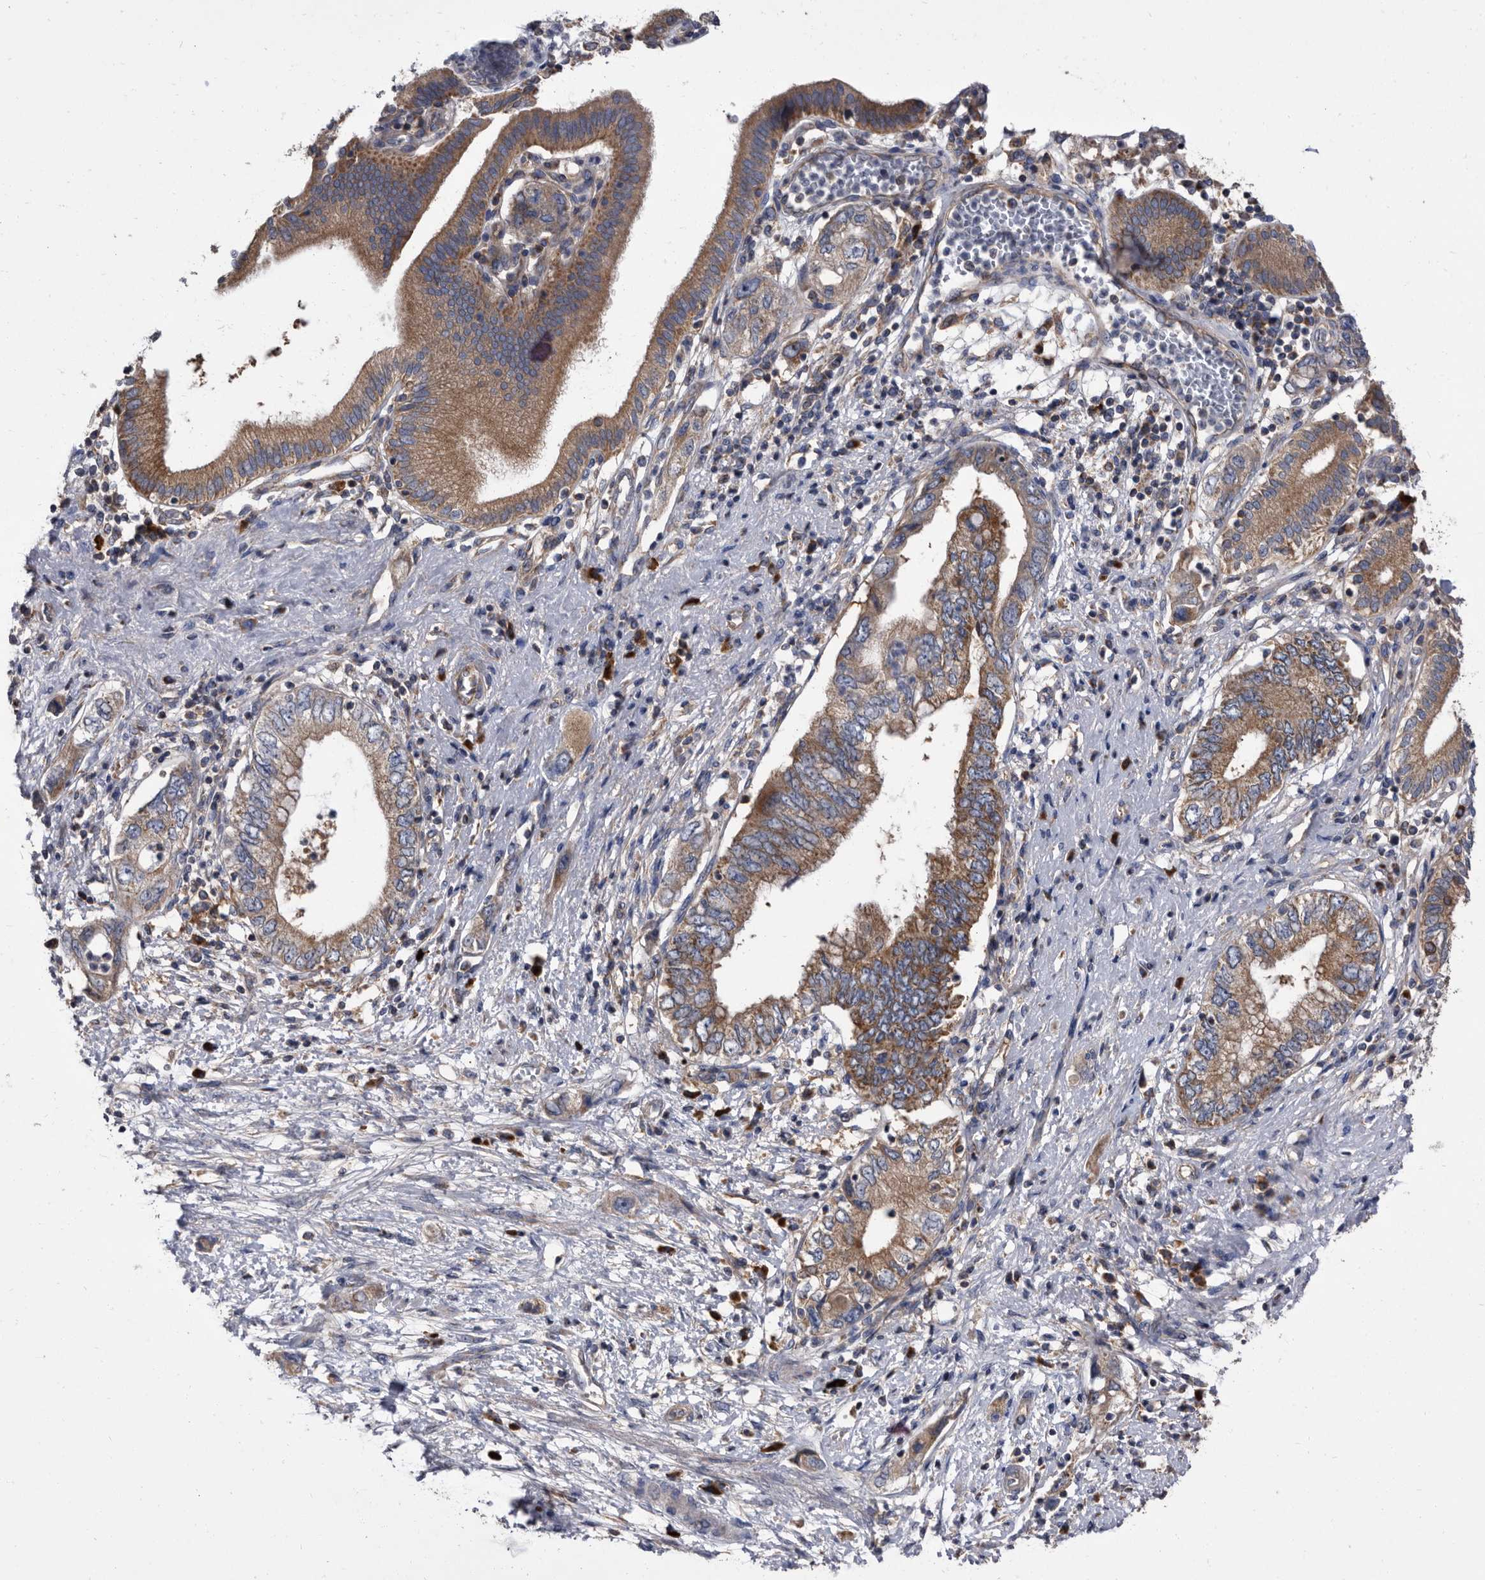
{"staining": {"intensity": "moderate", "quantity": ">75%", "location": "cytoplasmic/membranous"}, "tissue": "pancreatic cancer", "cell_type": "Tumor cells", "image_type": "cancer", "snomed": [{"axis": "morphology", "description": "Adenocarcinoma, NOS"}, {"axis": "topography", "description": "Pancreas"}], "caption": "Human pancreatic cancer stained with a protein marker exhibits moderate staining in tumor cells.", "gene": "DTNBP1", "patient": {"sex": "female", "age": 73}}